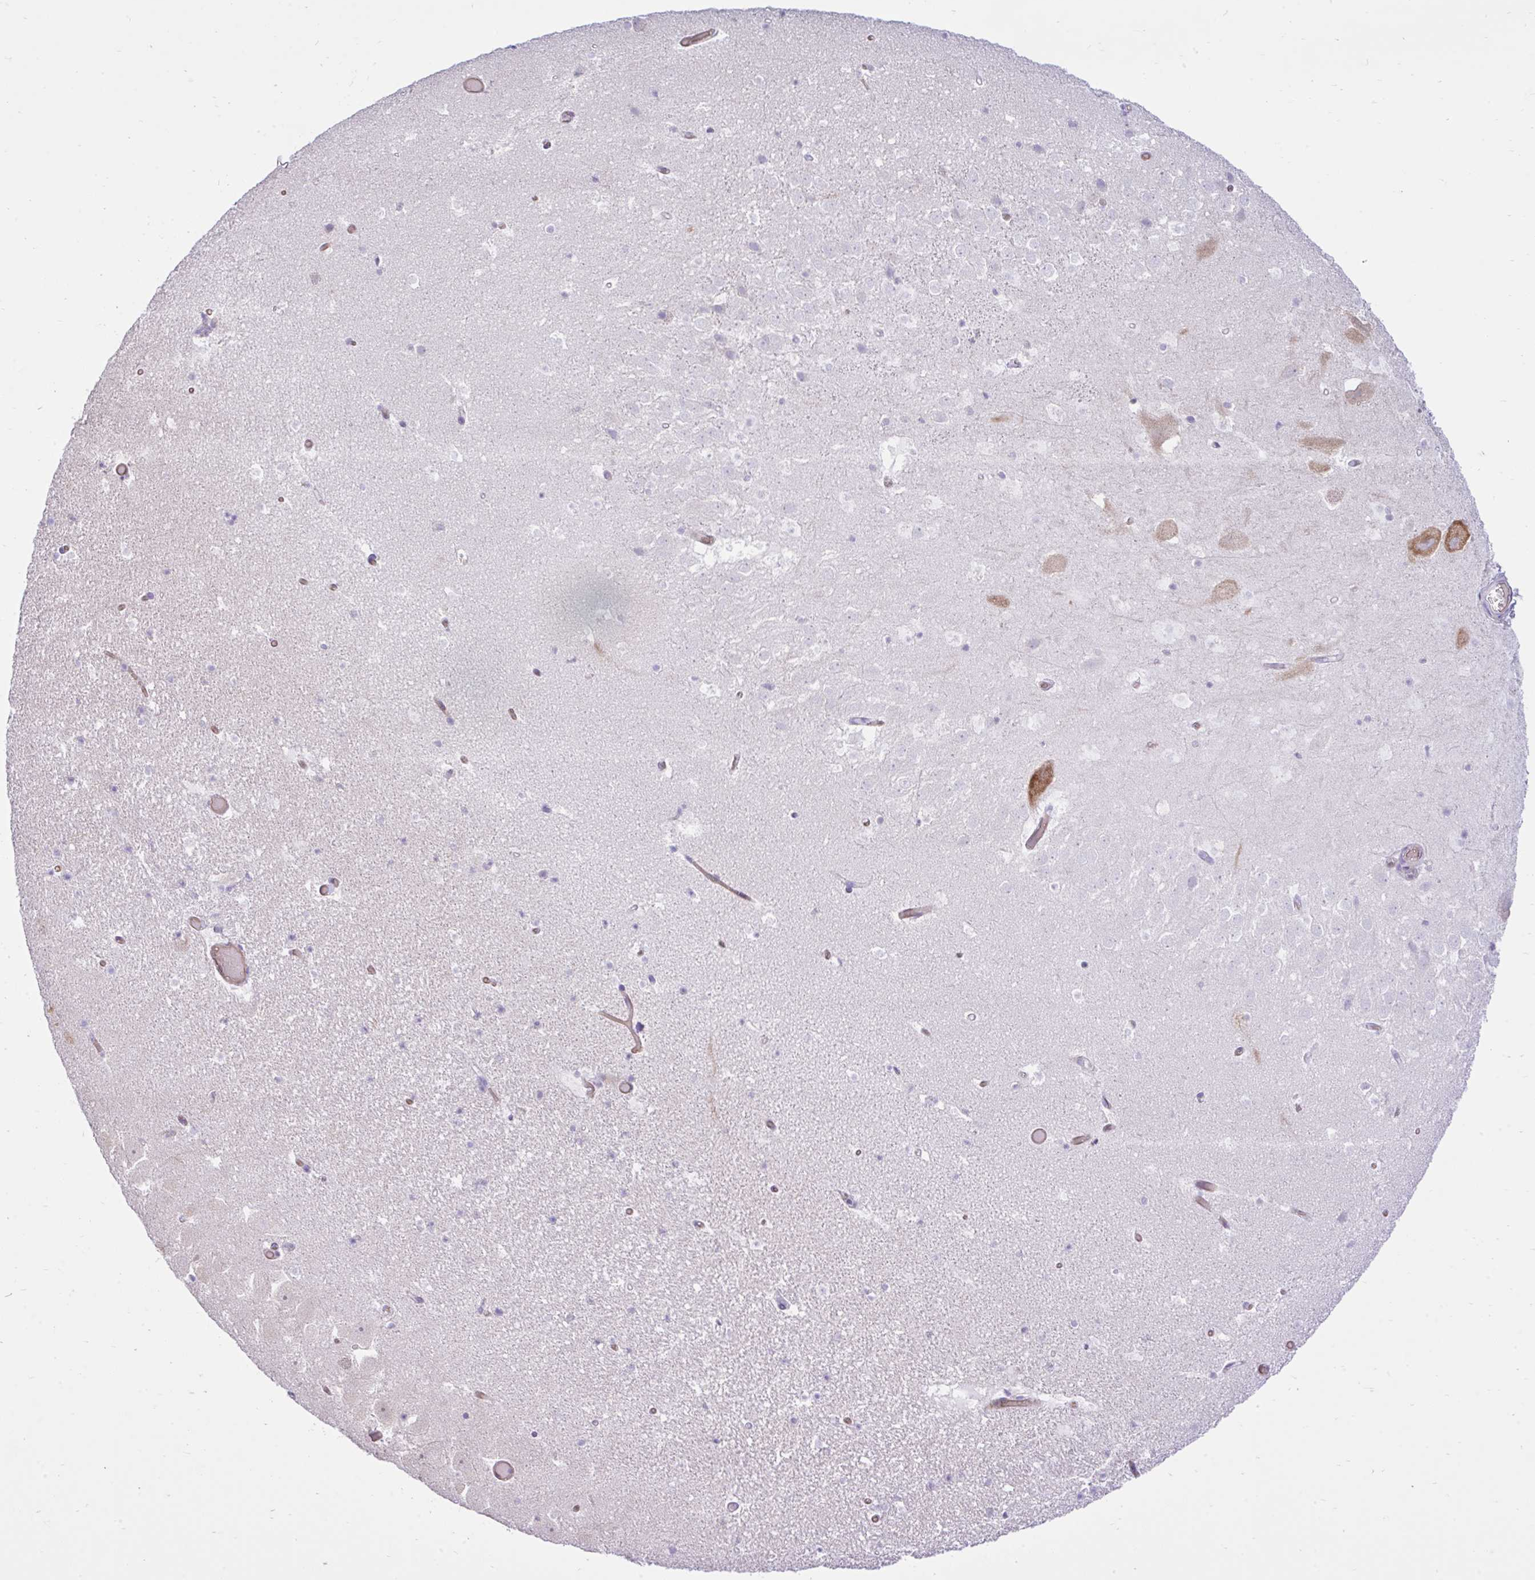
{"staining": {"intensity": "negative", "quantity": "none", "location": "none"}, "tissue": "hippocampus", "cell_type": "Glial cells", "image_type": "normal", "snomed": [{"axis": "morphology", "description": "Normal tissue, NOS"}, {"axis": "topography", "description": "Hippocampus"}], "caption": "DAB (3,3'-diaminobenzidine) immunohistochemical staining of unremarkable hippocampus shows no significant positivity in glial cells. (DAB IHC visualized using brightfield microscopy, high magnification).", "gene": "EEF1A1", "patient": {"sex": "female", "age": 42}}